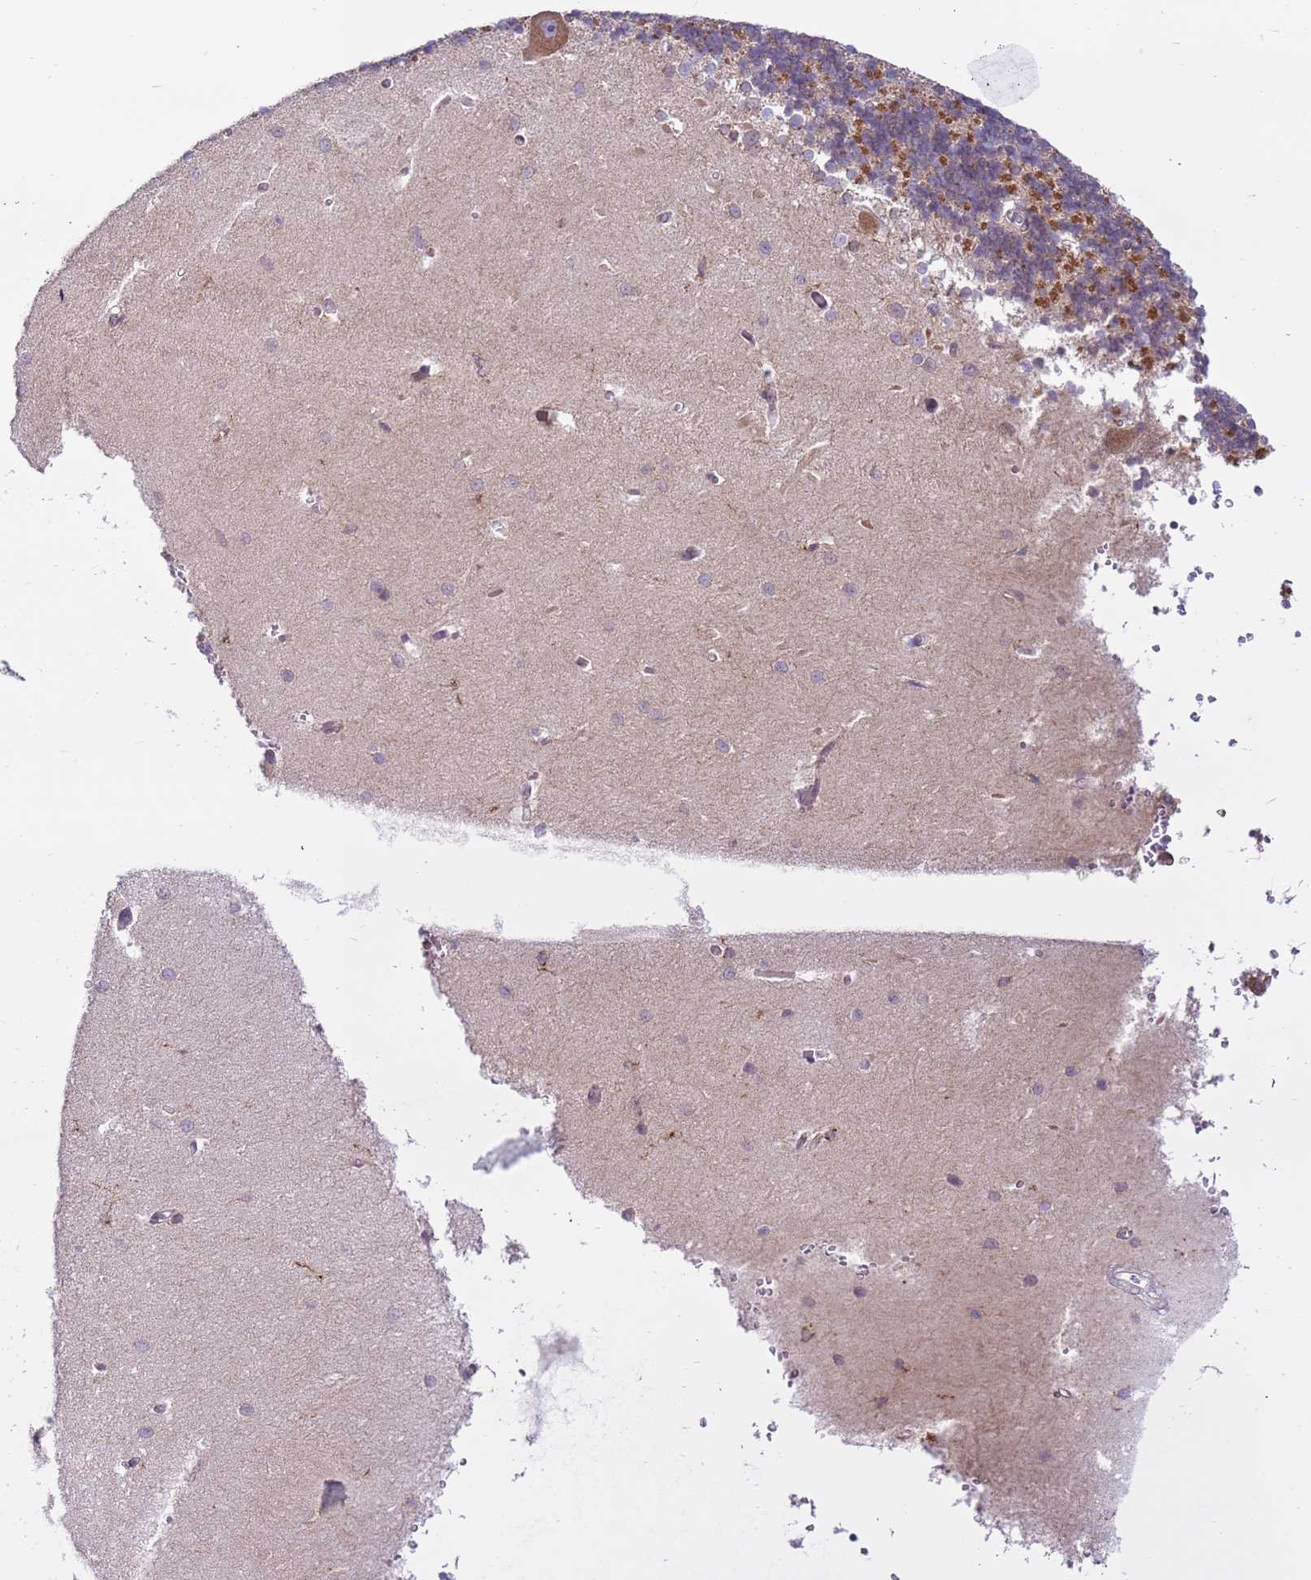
{"staining": {"intensity": "moderate", "quantity": "<25%", "location": "cytoplasmic/membranous"}, "tissue": "cerebellum", "cell_type": "Cells in granular layer", "image_type": "normal", "snomed": [{"axis": "morphology", "description": "Normal tissue, NOS"}, {"axis": "topography", "description": "Cerebellum"}], "caption": "Cerebellum stained for a protein (brown) shows moderate cytoplasmic/membranous positive staining in approximately <25% of cells in granular layer.", "gene": "DDX19B", "patient": {"sex": "male", "age": 37}}